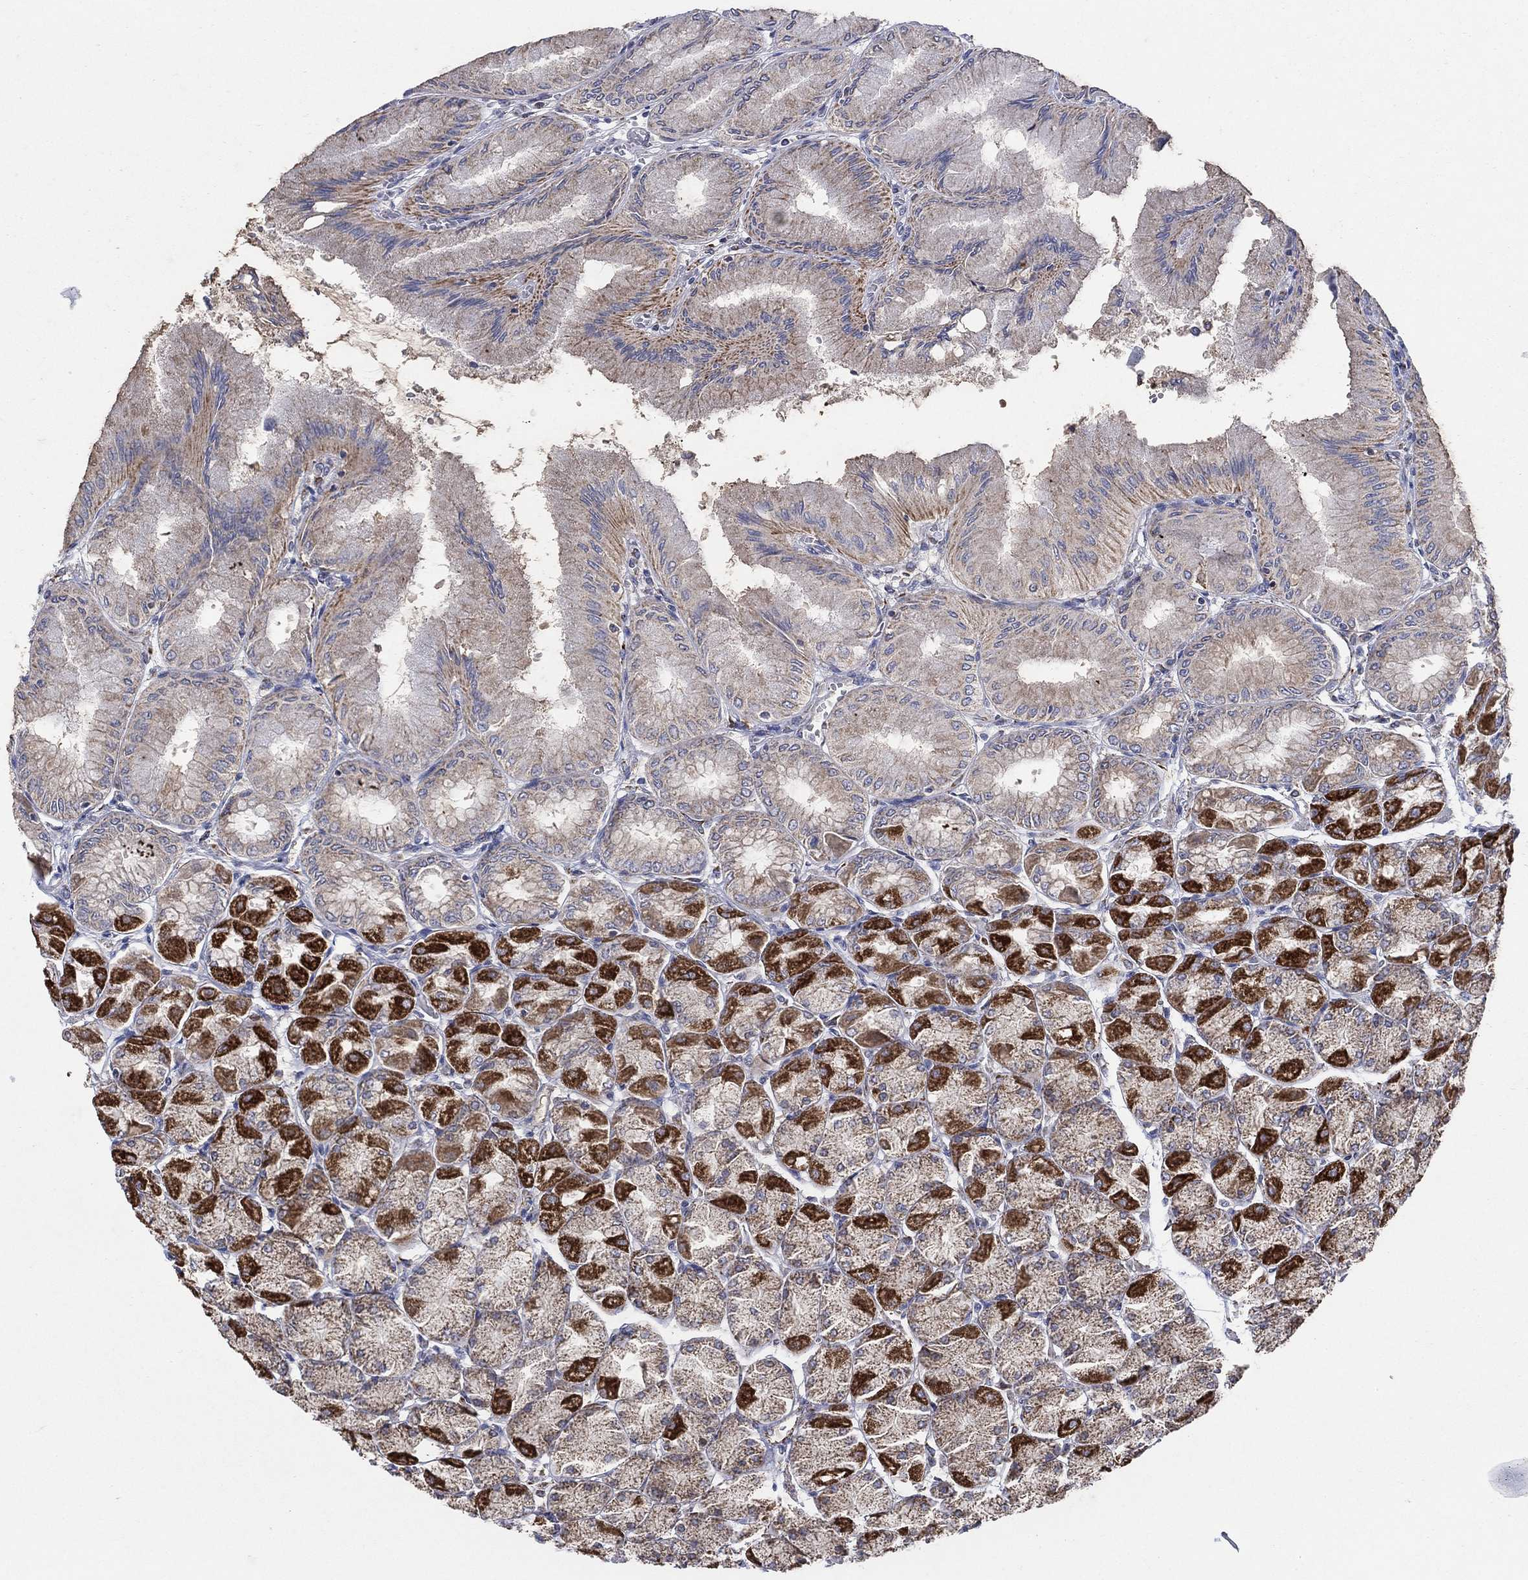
{"staining": {"intensity": "strong", "quantity": "<25%", "location": "cytoplasmic/membranous"}, "tissue": "stomach", "cell_type": "Glandular cells", "image_type": "normal", "snomed": [{"axis": "morphology", "description": "Normal tissue, NOS"}, {"axis": "topography", "description": "Stomach, upper"}], "caption": "Immunohistochemistry staining of unremarkable stomach, which exhibits medium levels of strong cytoplasmic/membranous positivity in approximately <25% of glandular cells indicating strong cytoplasmic/membranous protein positivity. The staining was performed using DAB (brown) for protein detection and nuclei were counterstained in hematoxylin (blue).", "gene": "PNPLA2", "patient": {"sex": "male", "age": 60}}